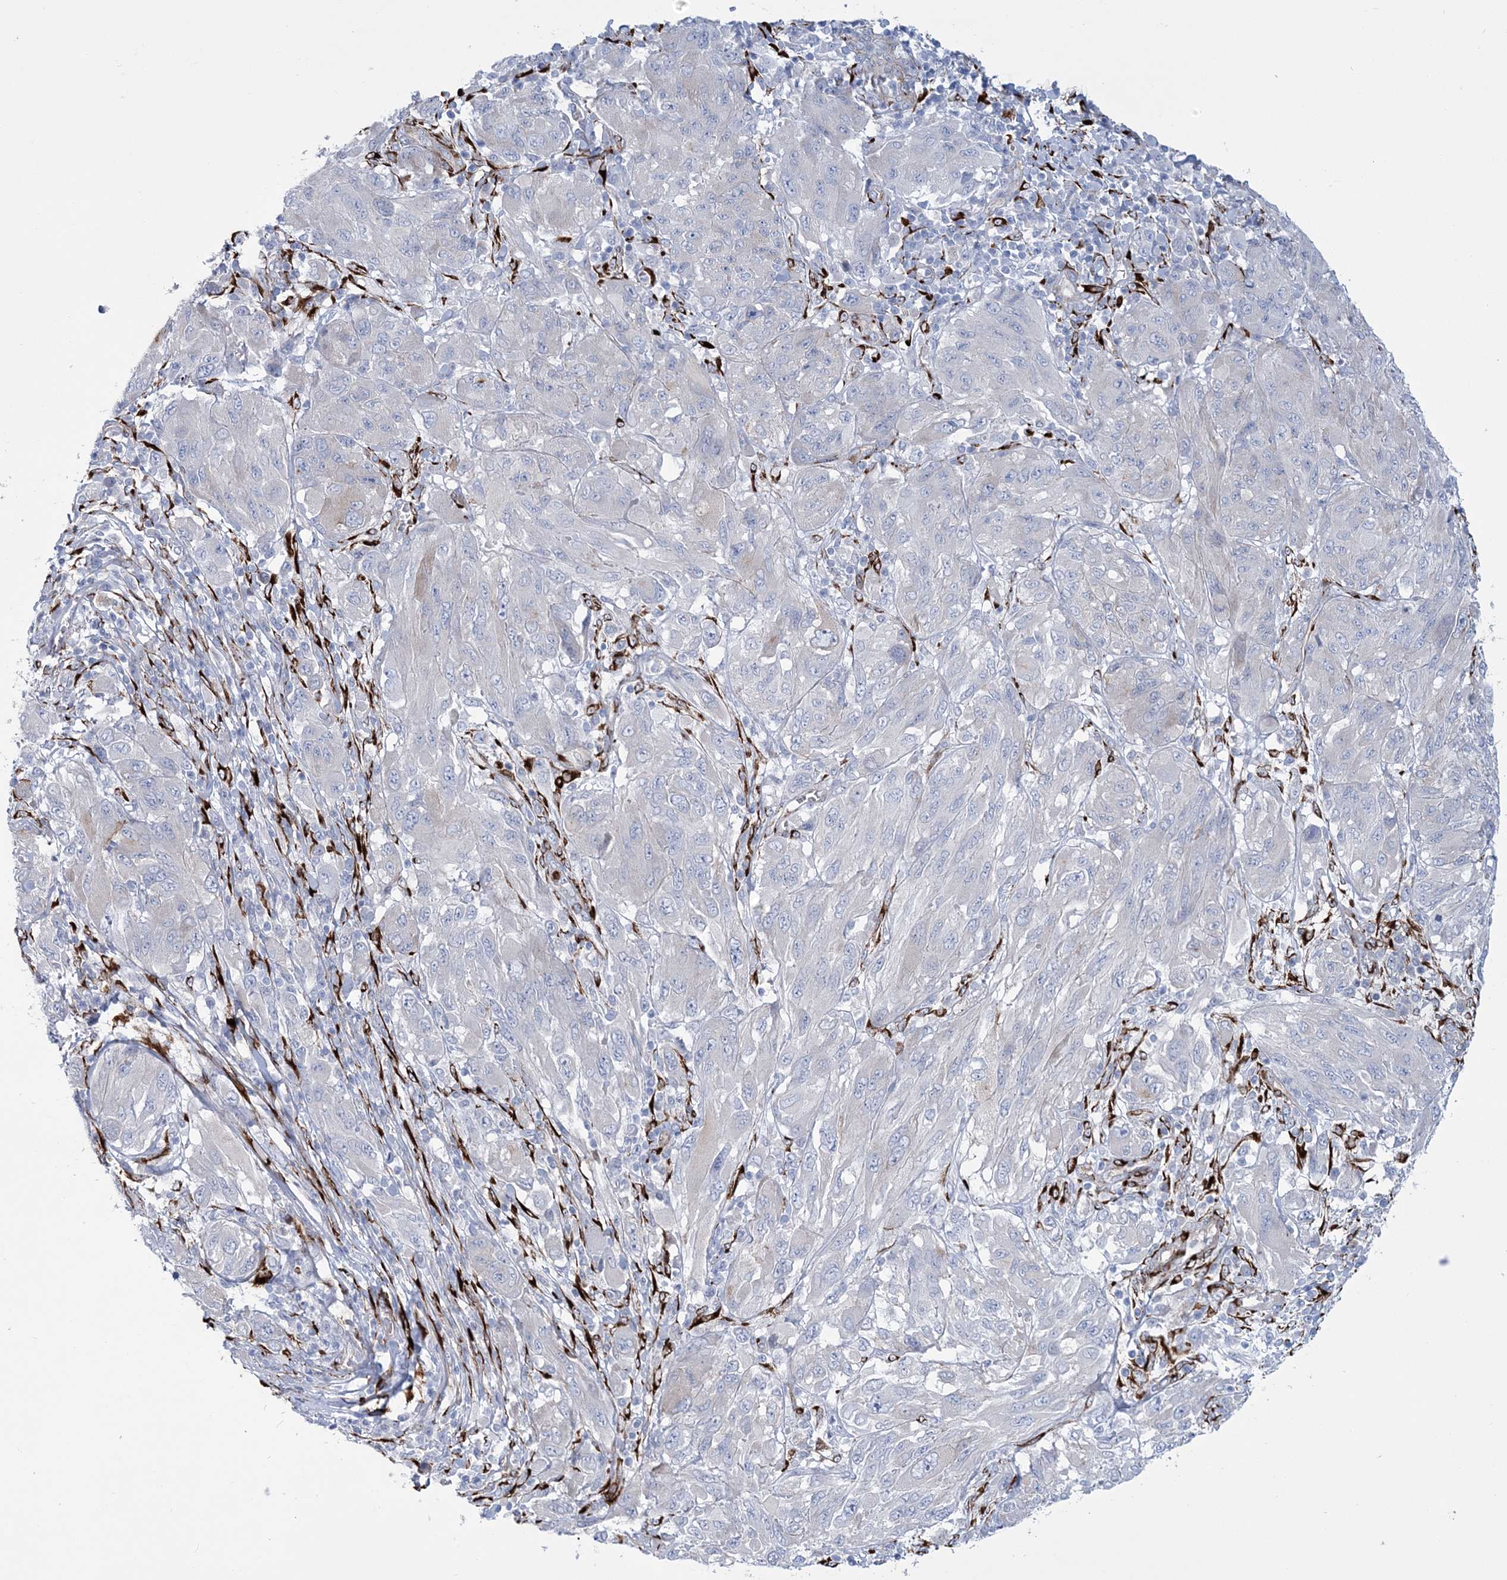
{"staining": {"intensity": "negative", "quantity": "none", "location": "none"}, "tissue": "melanoma", "cell_type": "Tumor cells", "image_type": "cancer", "snomed": [{"axis": "morphology", "description": "Malignant melanoma, NOS"}, {"axis": "topography", "description": "Skin"}], "caption": "DAB (3,3'-diaminobenzidine) immunohistochemical staining of human malignant melanoma shows no significant positivity in tumor cells.", "gene": "RAB11FIP5", "patient": {"sex": "female", "age": 91}}